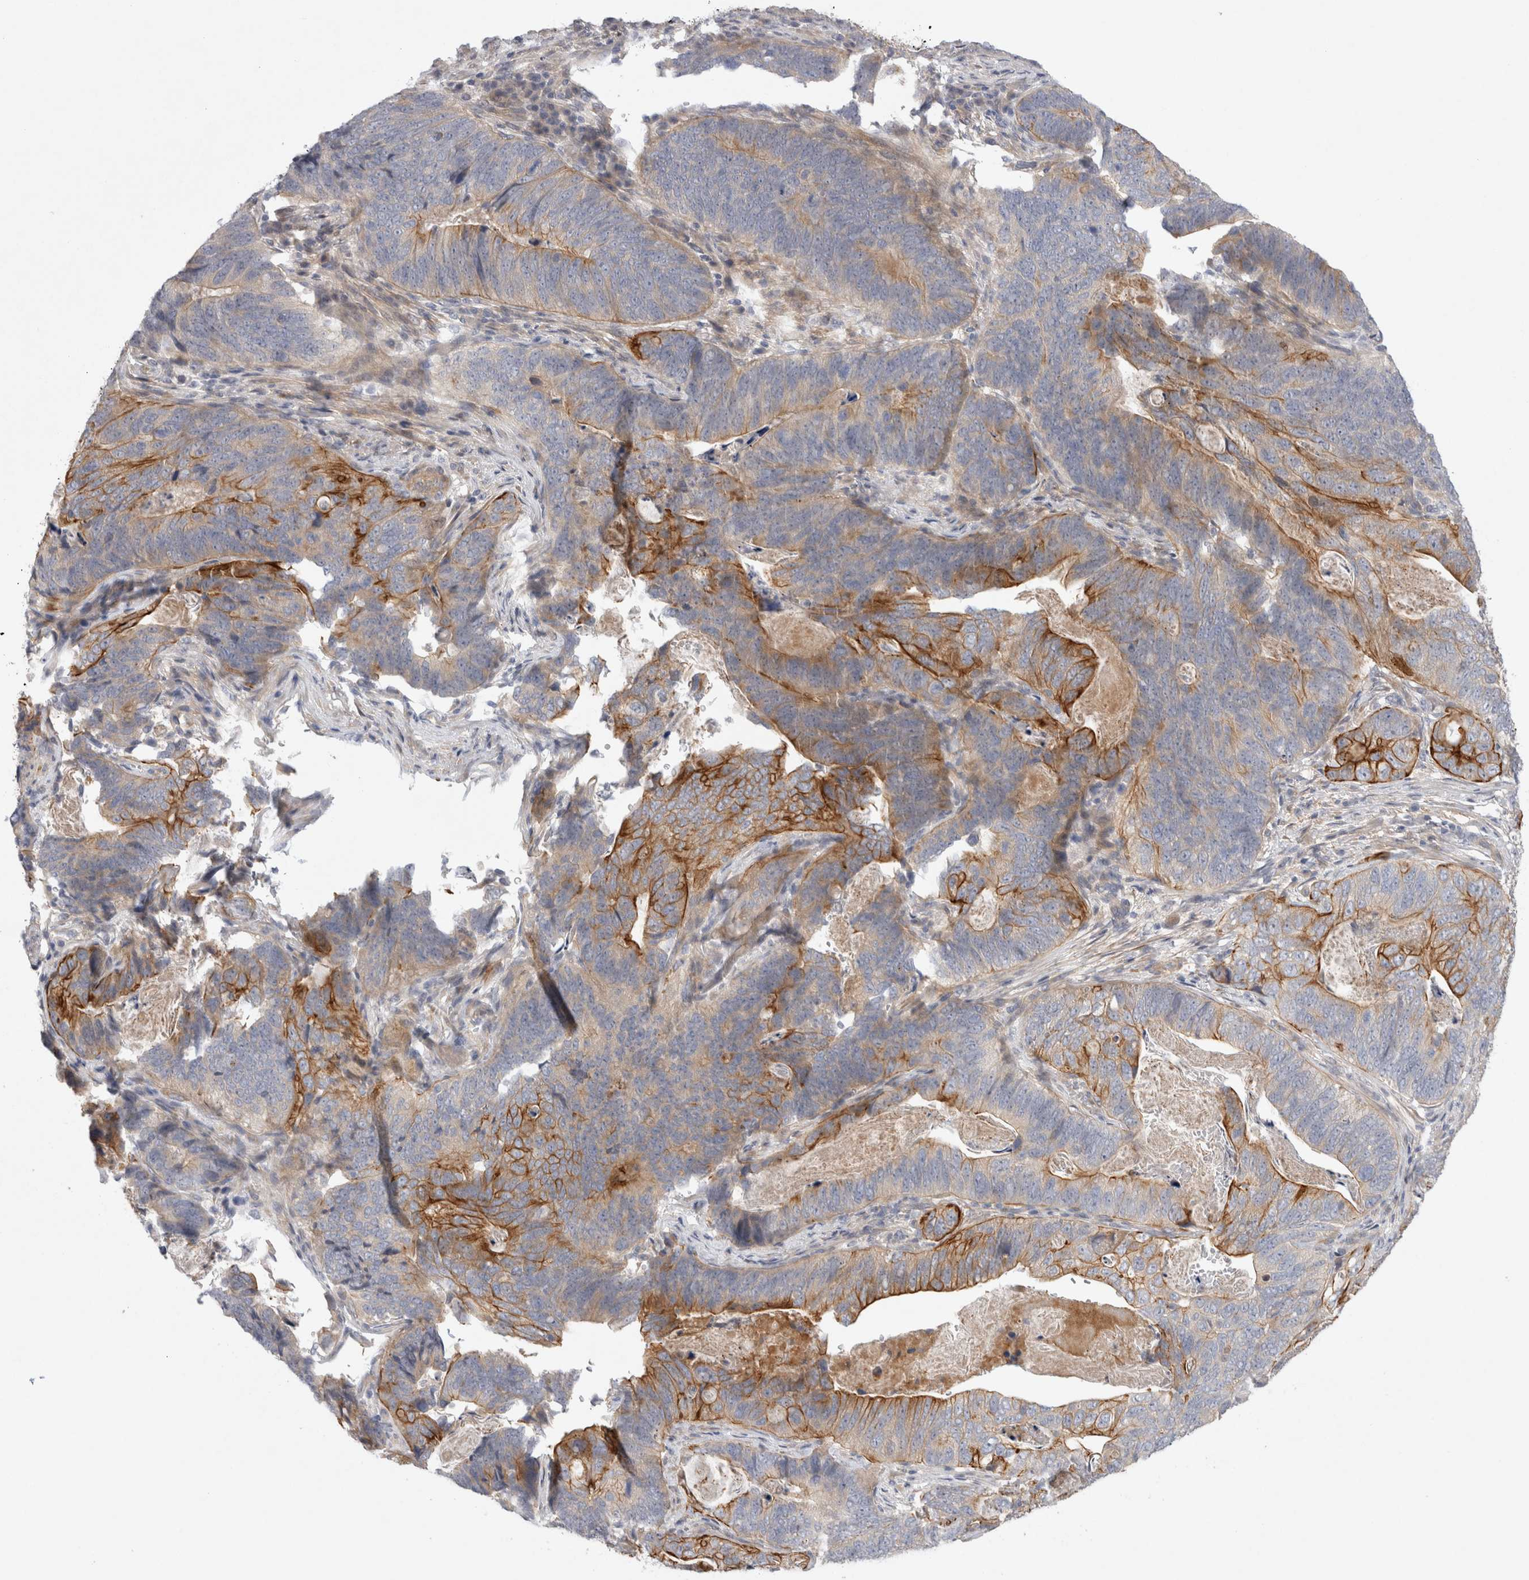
{"staining": {"intensity": "moderate", "quantity": ">75%", "location": "cytoplasmic/membranous"}, "tissue": "stomach cancer", "cell_type": "Tumor cells", "image_type": "cancer", "snomed": [{"axis": "morphology", "description": "Normal tissue, NOS"}, {"axis": "morphology", "description": "Adenocarcinoma, NOS"}, {"axis": "topography", "description": "Stomach"}], "caption": "This histopathology image shows stomach cancer (adenocarcinoma) stained with immunohistochemistry (IHC) to label a protein in brown. The cytoplasmic/membranous of tumor cells show moderate positivity for the protein. Nuclei are counter-stained blue.", "gene": "BZW2", "patient": {"sex": "female", "age": 89}}